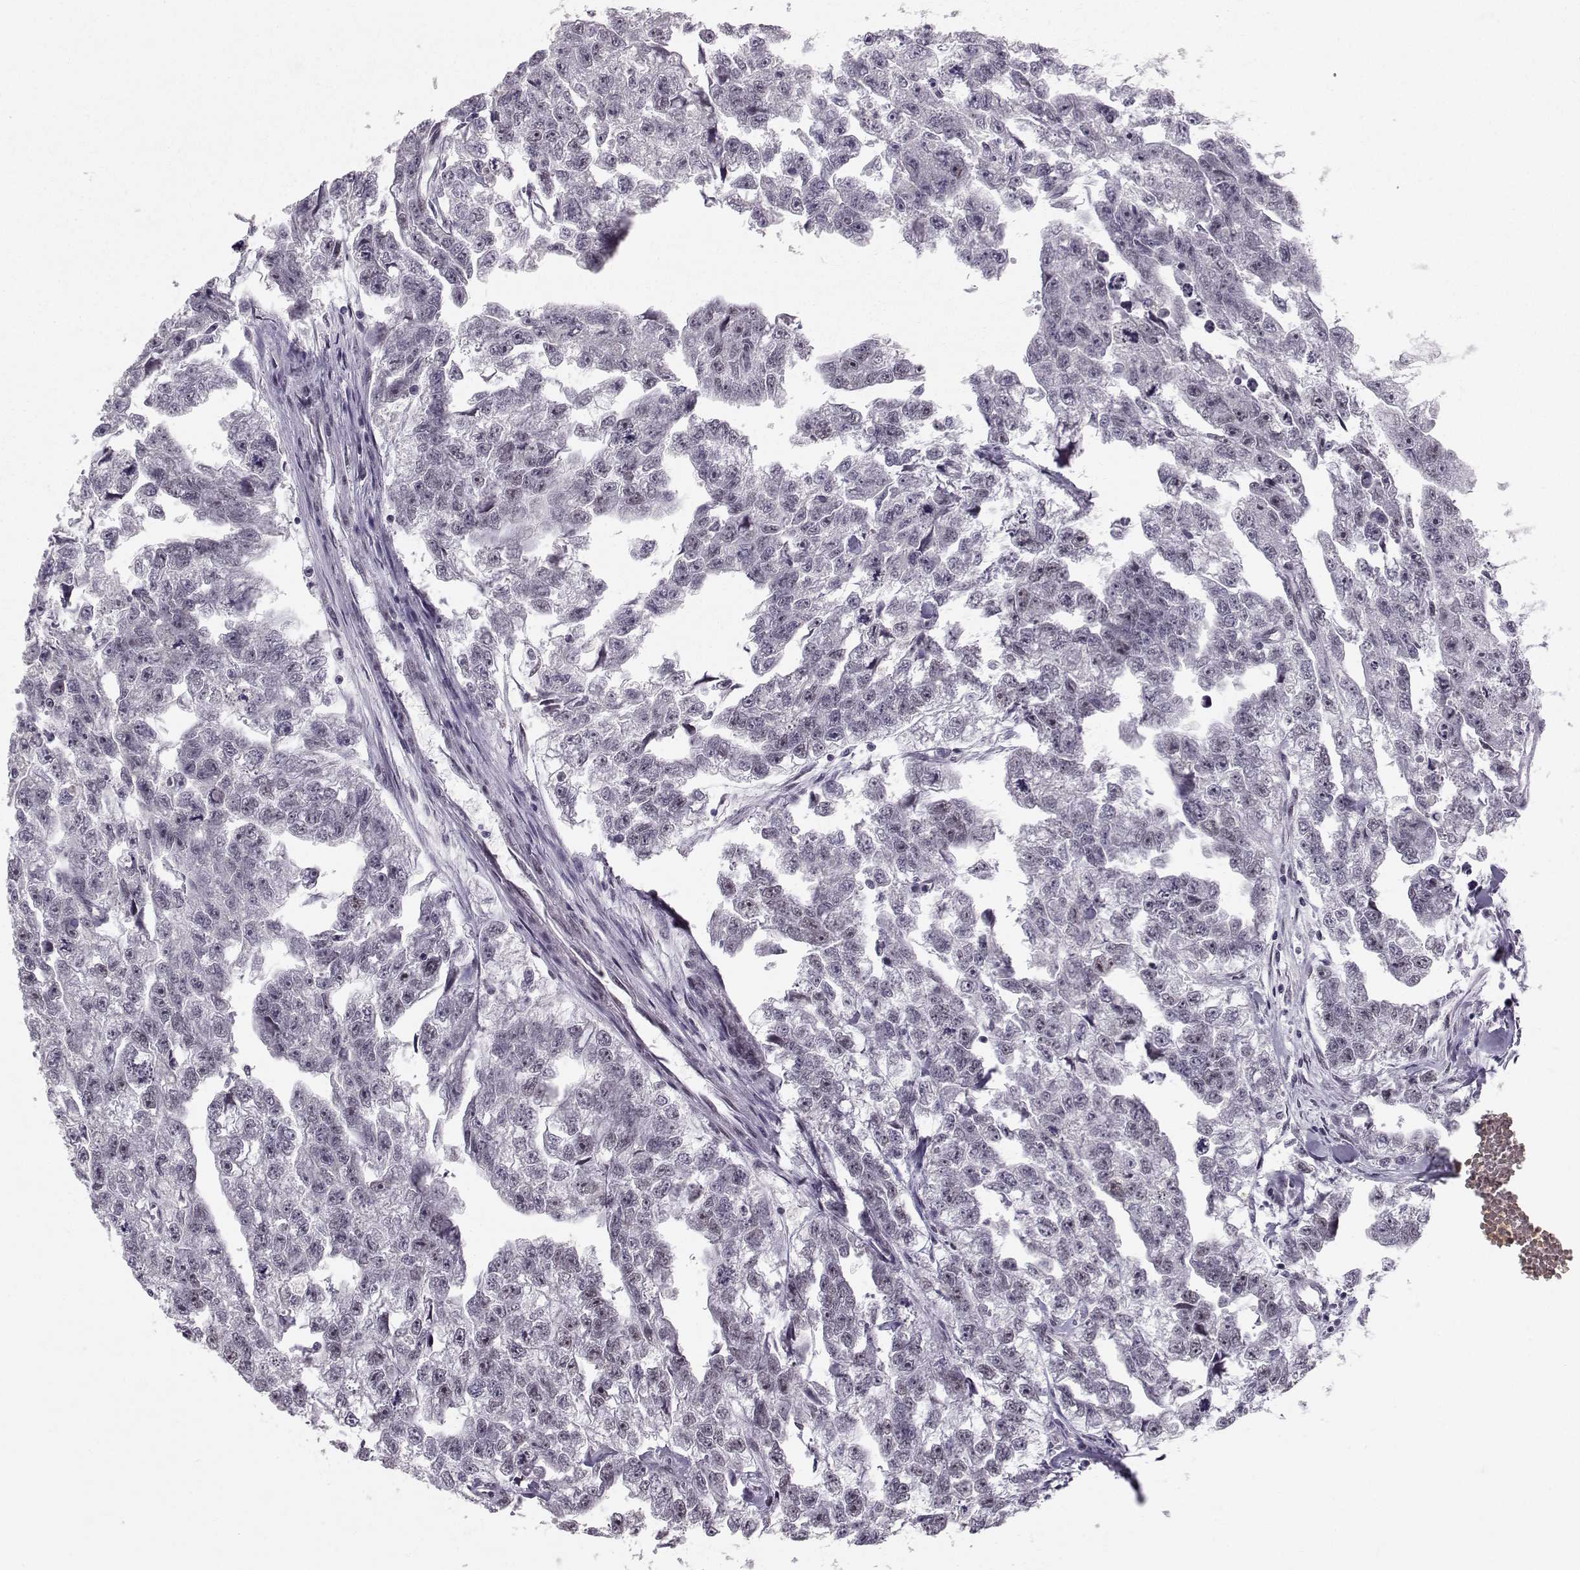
{"staining": {"intensity": "negative", "quantity": "none", "location": "none"}, "tissue": "testis cancer", "cell_type": "Tumor cells", "image_type": "cancer", "snomed": [{"axis": "morphology", "description": "Carcinoma, Embryonal, NOS"}, {"axis": "morphology", "description": "Teratoma, malignant, NOS"}, {"axis": "topography", "description": "Testis"}], "caption": "High magnification brightfield microscopy of testis cancer (malignant teratoma) stained with DAB (3,3'-diaminobenzidine) (brown) and counterstained with hematoxylin (blue): tumor cells show no significant expression.", "gene": "RPP38", "patient": {"sex": "male", "age": 44}}